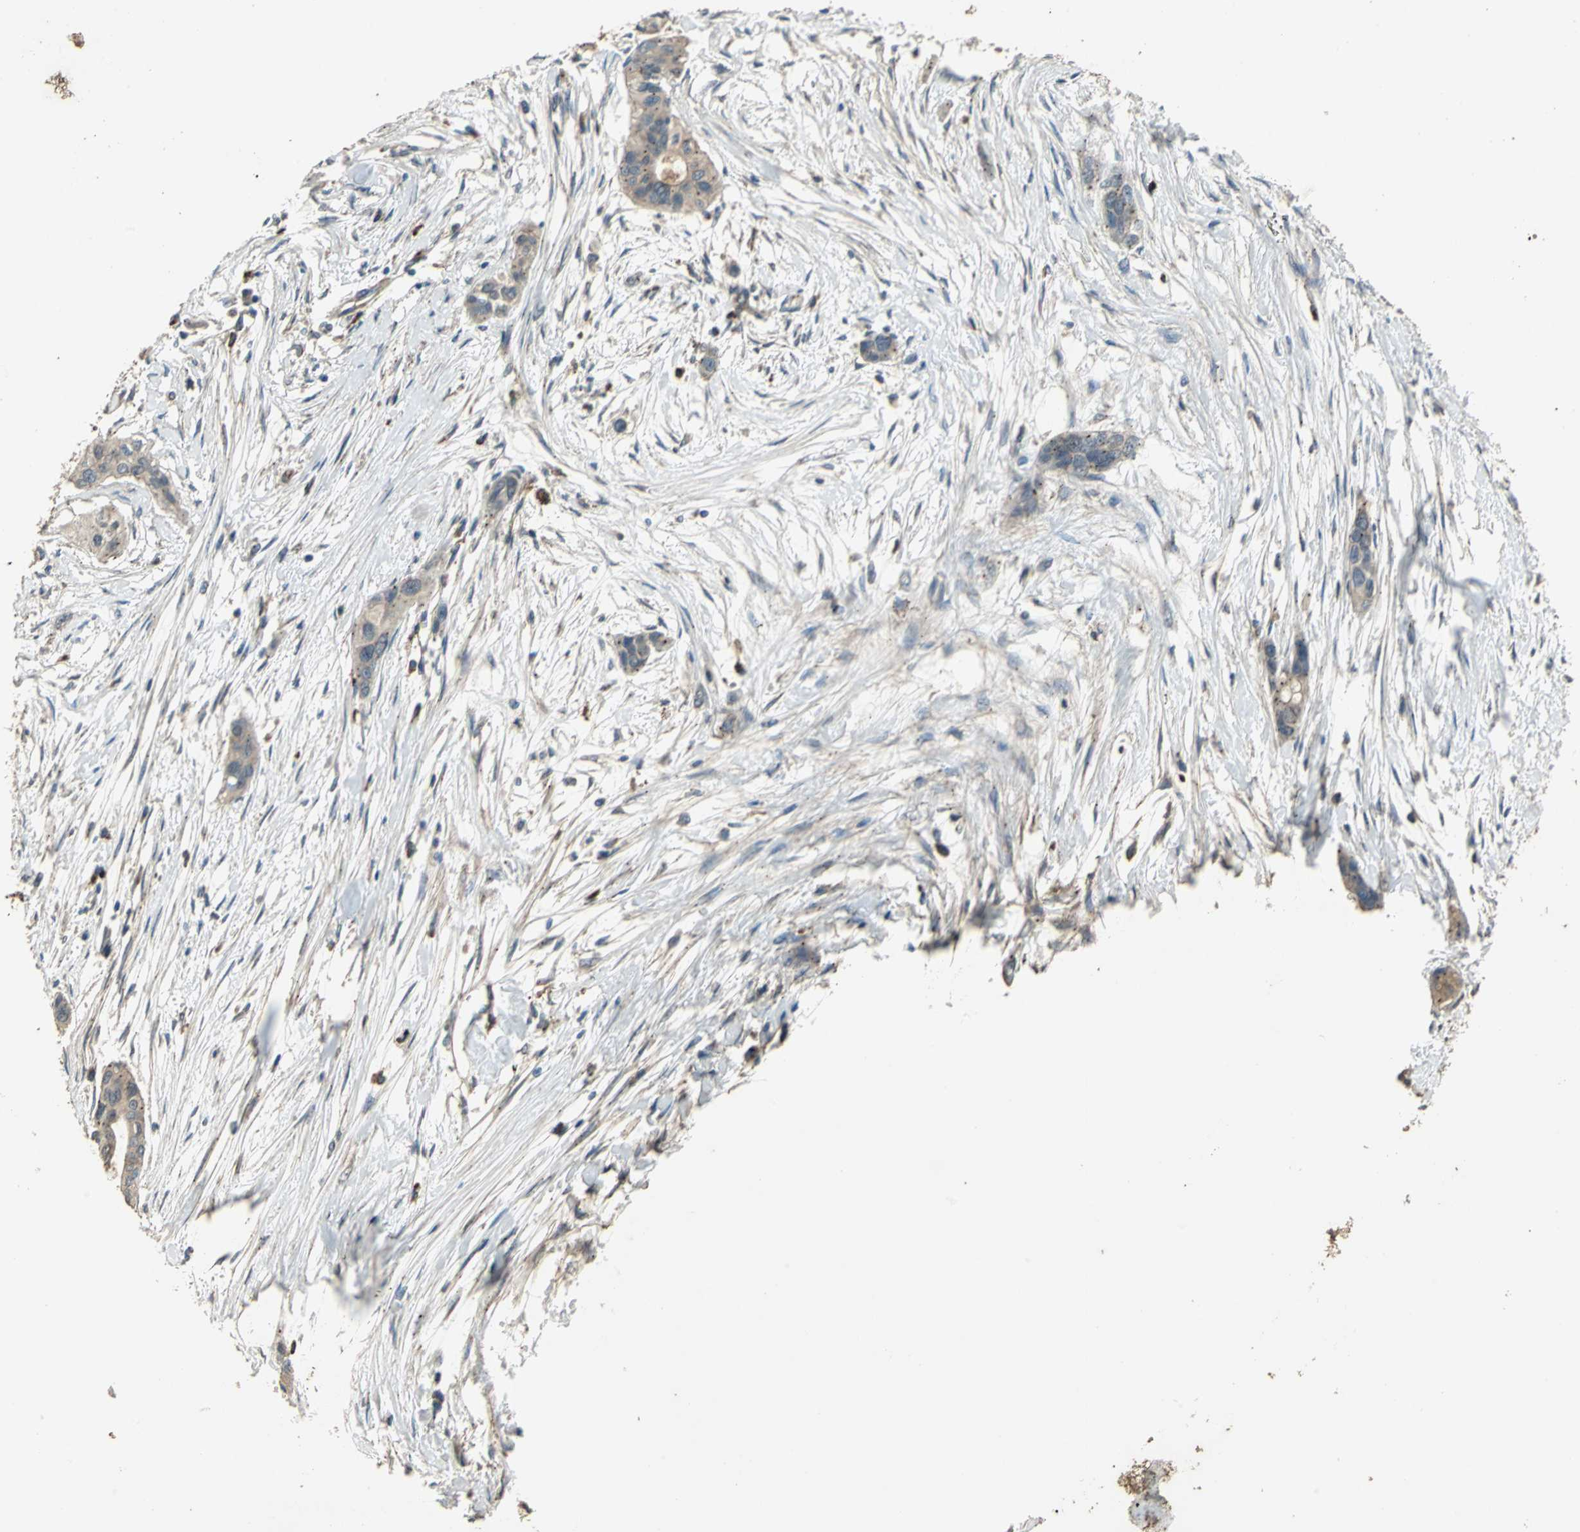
{"staining": {"intensity": "moderate", "quantity": ">75%", "location": "cytoplasmic/membranous"}, "tissue": "pancreatic cancer", "cell_type": "Tumor cells", "image_type": "cancer", "snomed": [{"axis": "morphology", "description": "Adenocarcinoma, NOS"}, {"axis": "topography", "description": "Pancreas"}], "caption": "Tumor cells display medium levels of moderate cytoplasmic/membranous staining in approximately >75% of cells in human pancreatic cancer.", "gene": "POLRMT", "patient": {"sex": "female", "age": 60}}